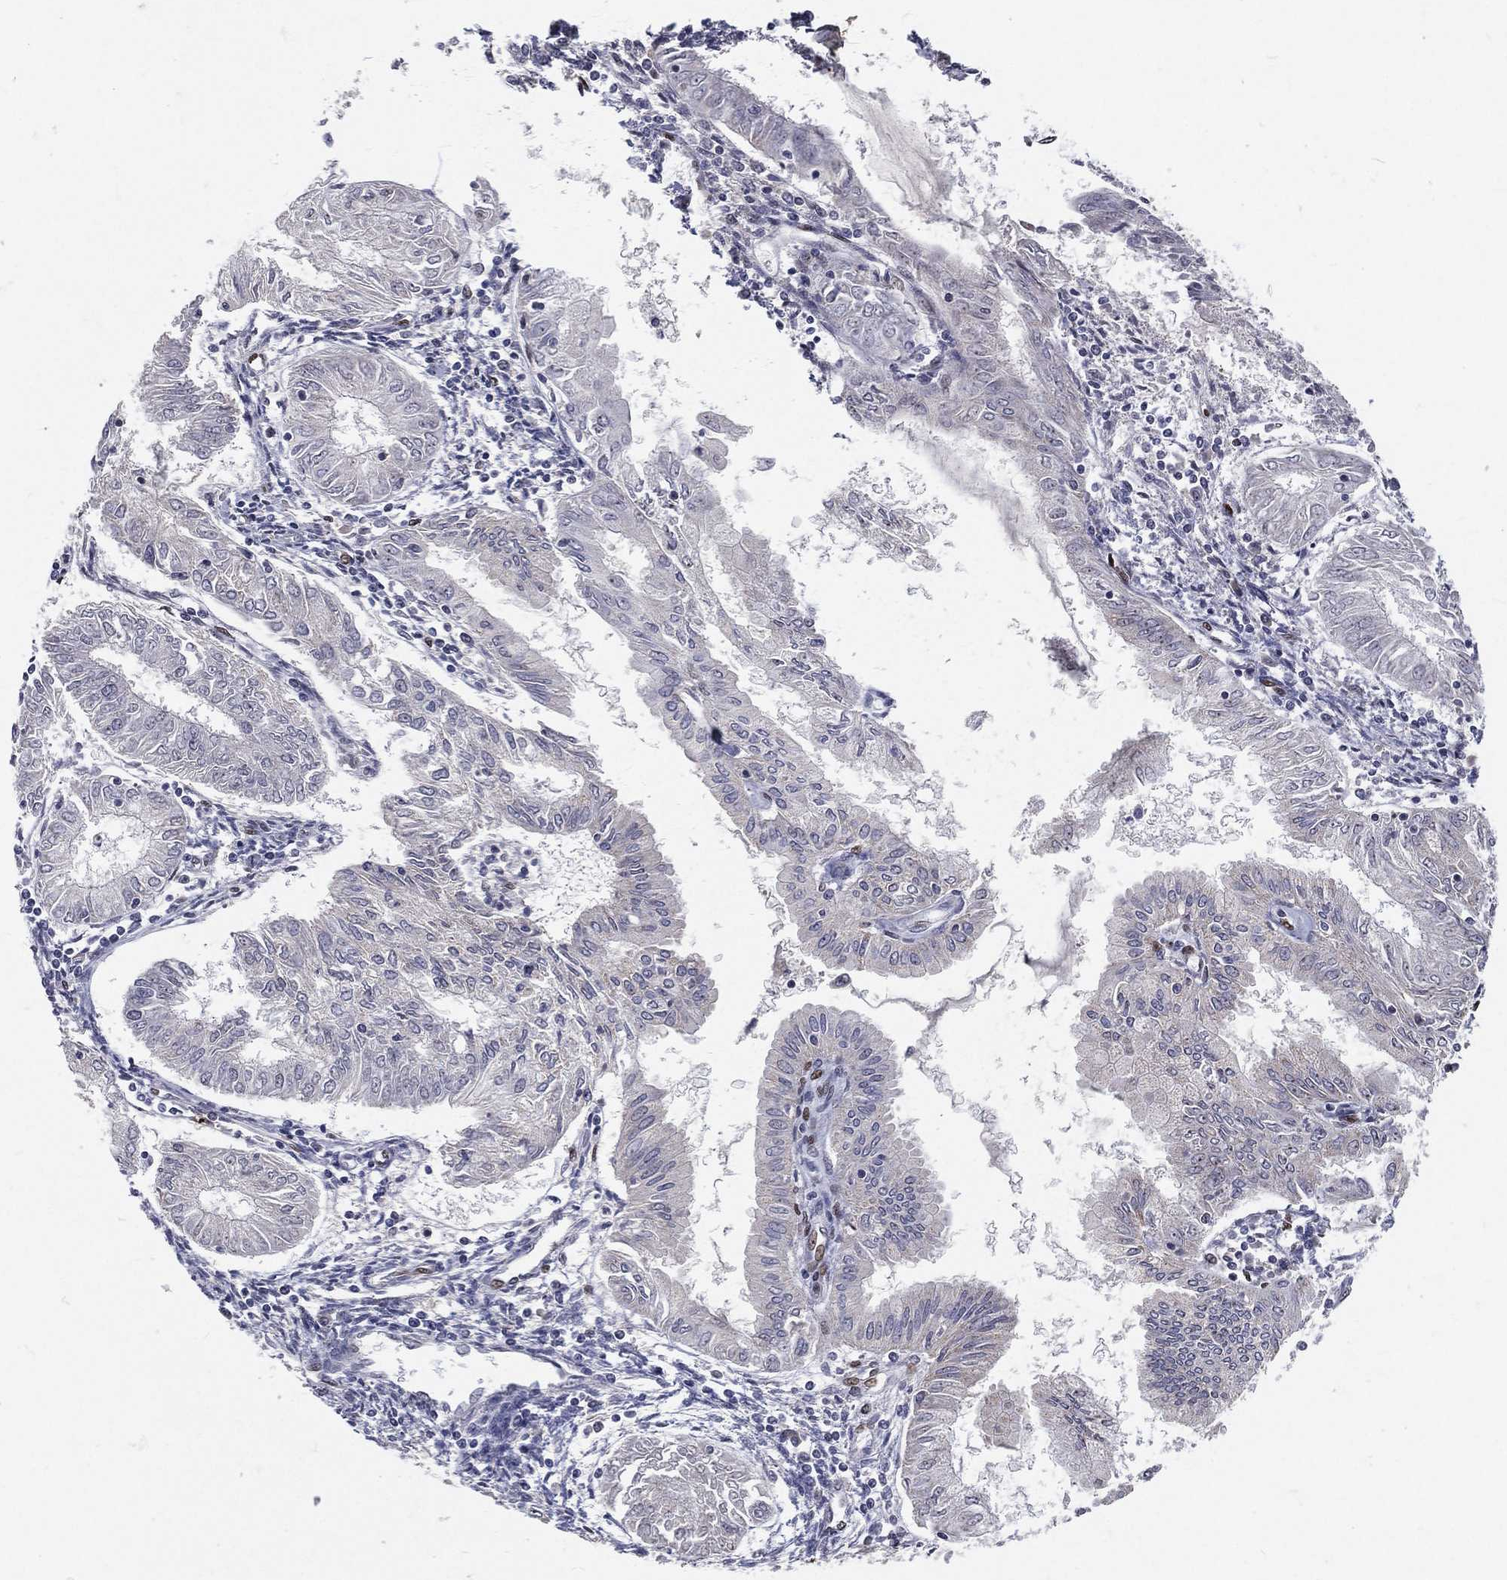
{"staining": {"intensity": "negative", "quantity": "none", "location": "none"}, "tissue": "endometrial cancer", "cell_type": "Tumor cells", "image_type": "cancer", "snomed": [{"axis": "morphology", "description": "Adenocarcinoma, NOS"}, {"axis": "topography", "description": "Endometrium"}], "caption": "IHC histopathology image of human adenocarcinoma (endometrial) stained for a protein (brown), which exhibits no staining in tumor cells. The staining was performed using DAB (3,3'-diaminobenzidine) to visualize the protein expression in brown, while the nuclei were stained in blue with hematoxylin (Magnification: 20x).", "gene": "ZEB1", "patient": {"sex": "female", "age": 68}}